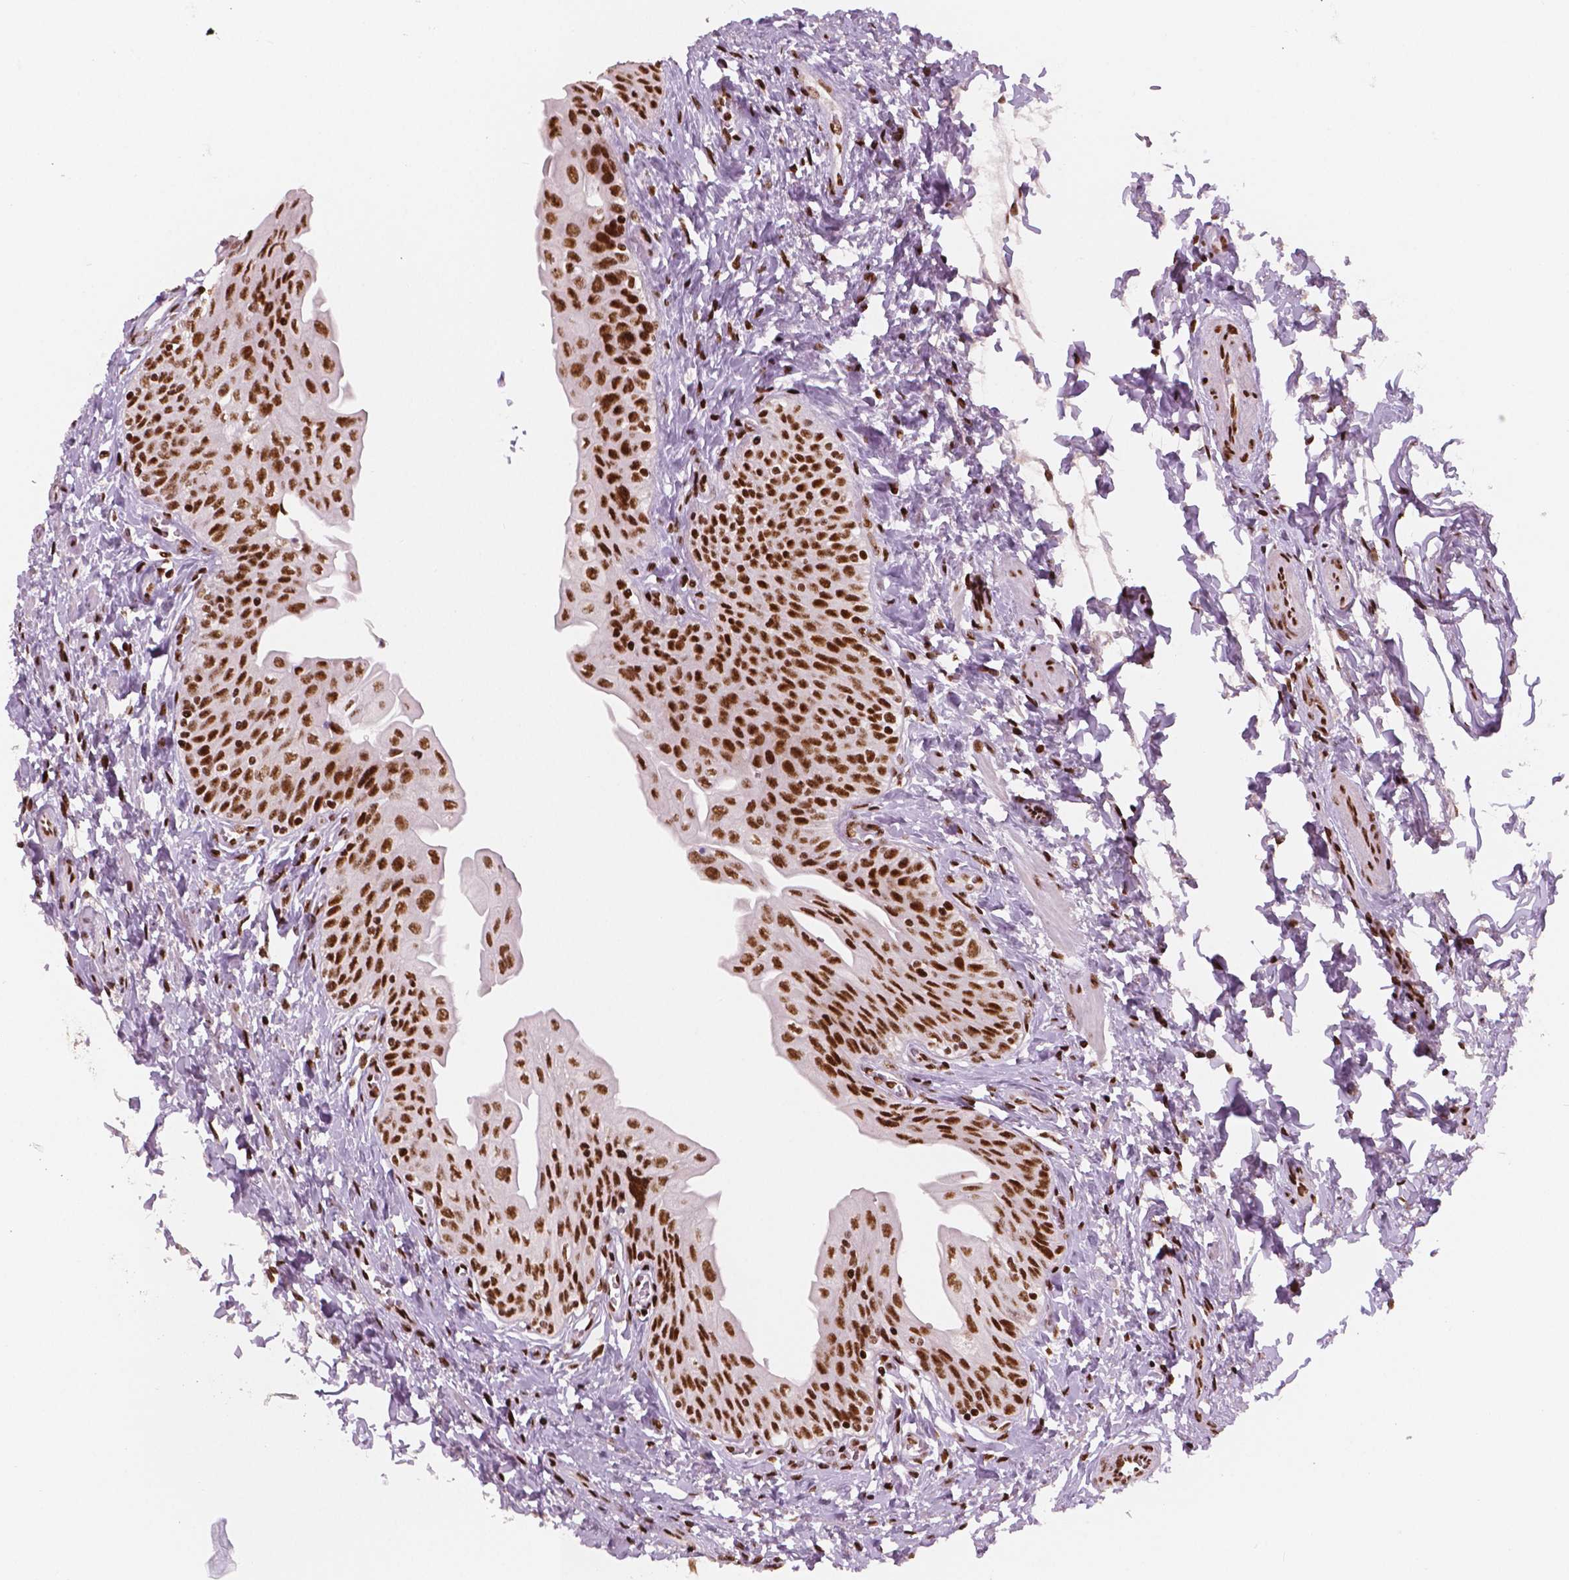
{"staining": {"intensity": "strong", "quantity": ">75%", "location": "nuclear"}, "tissue": "urinary bladder", "cell_type": "Urothelial cells", "image_type": "normal", "snomed": [{"axis": "morphology", "description": "Normal tissue, NOS"}, {"axis": "topography", "description": "Urinary bladder"}], "caption": "Human urinary bladder stained with a protein marker demonstrates strong staining in urothelial cells.", "gene": "BRD4", "patient": {"sex": "male", "age": 56}}